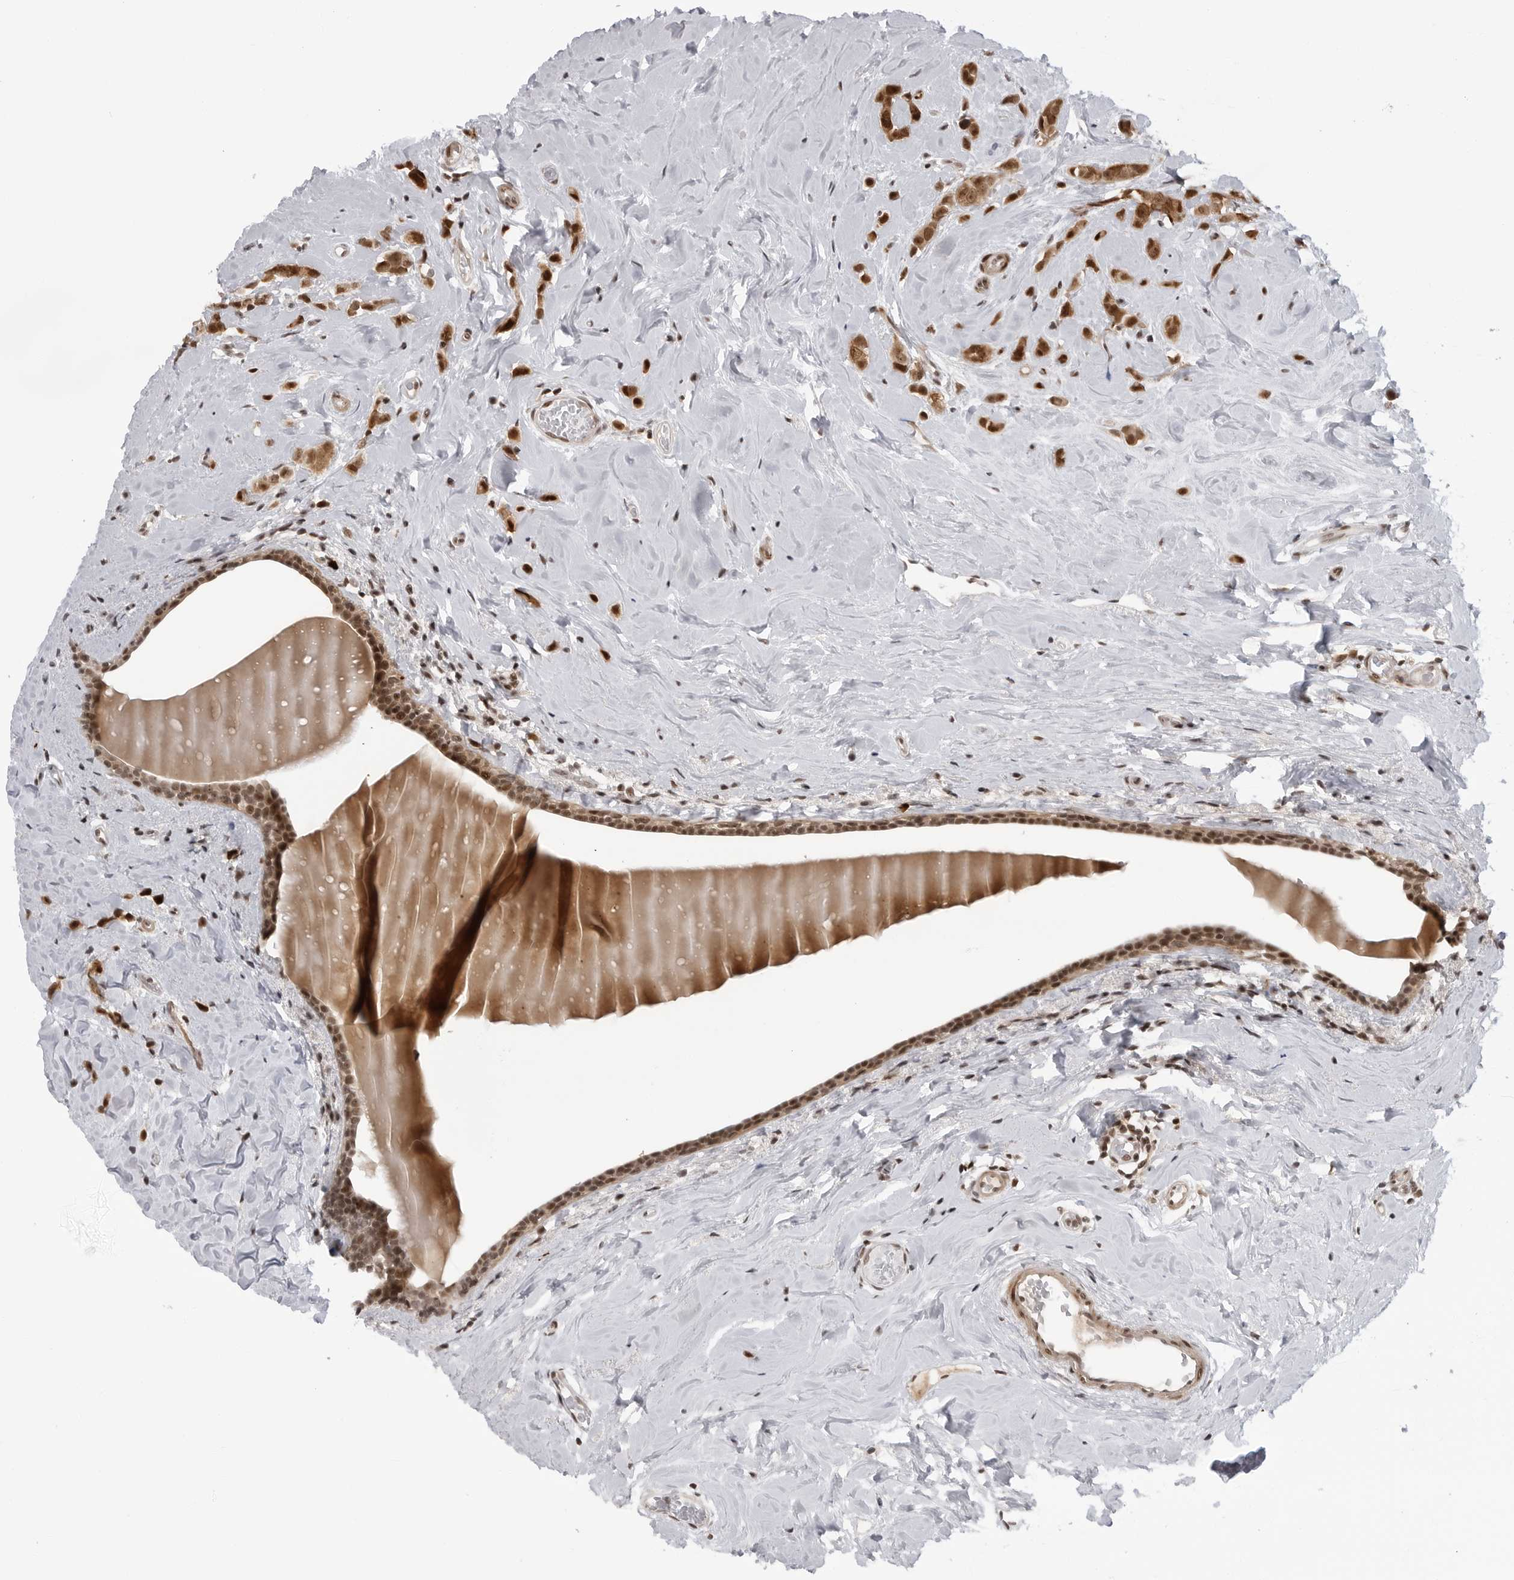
{"staining": {"intensity": "moderate", "quantity": ">75%", "location": "cytoplasmic/membranous,nuclear"}, "tissue": "breast cancer", "cell_type": "Tumor cells", "image_type": "cancer", "snomed": [{"axis": "morphology", "description": "Lobular carcinoma"}, {"axis": "topography", "description": "Breast"}], "caption": "Lobular carcinoma (breast) was stained to show a protein in brown. There is medium levels of moderate cytoplasmic/membranous and nuclear staining in approximately >75% of tumor cells. (DAB IHC with brightfield microscopy, high magnification).", "gene": "TRIM66", "patient": {"sex": "female", "age": 47}}